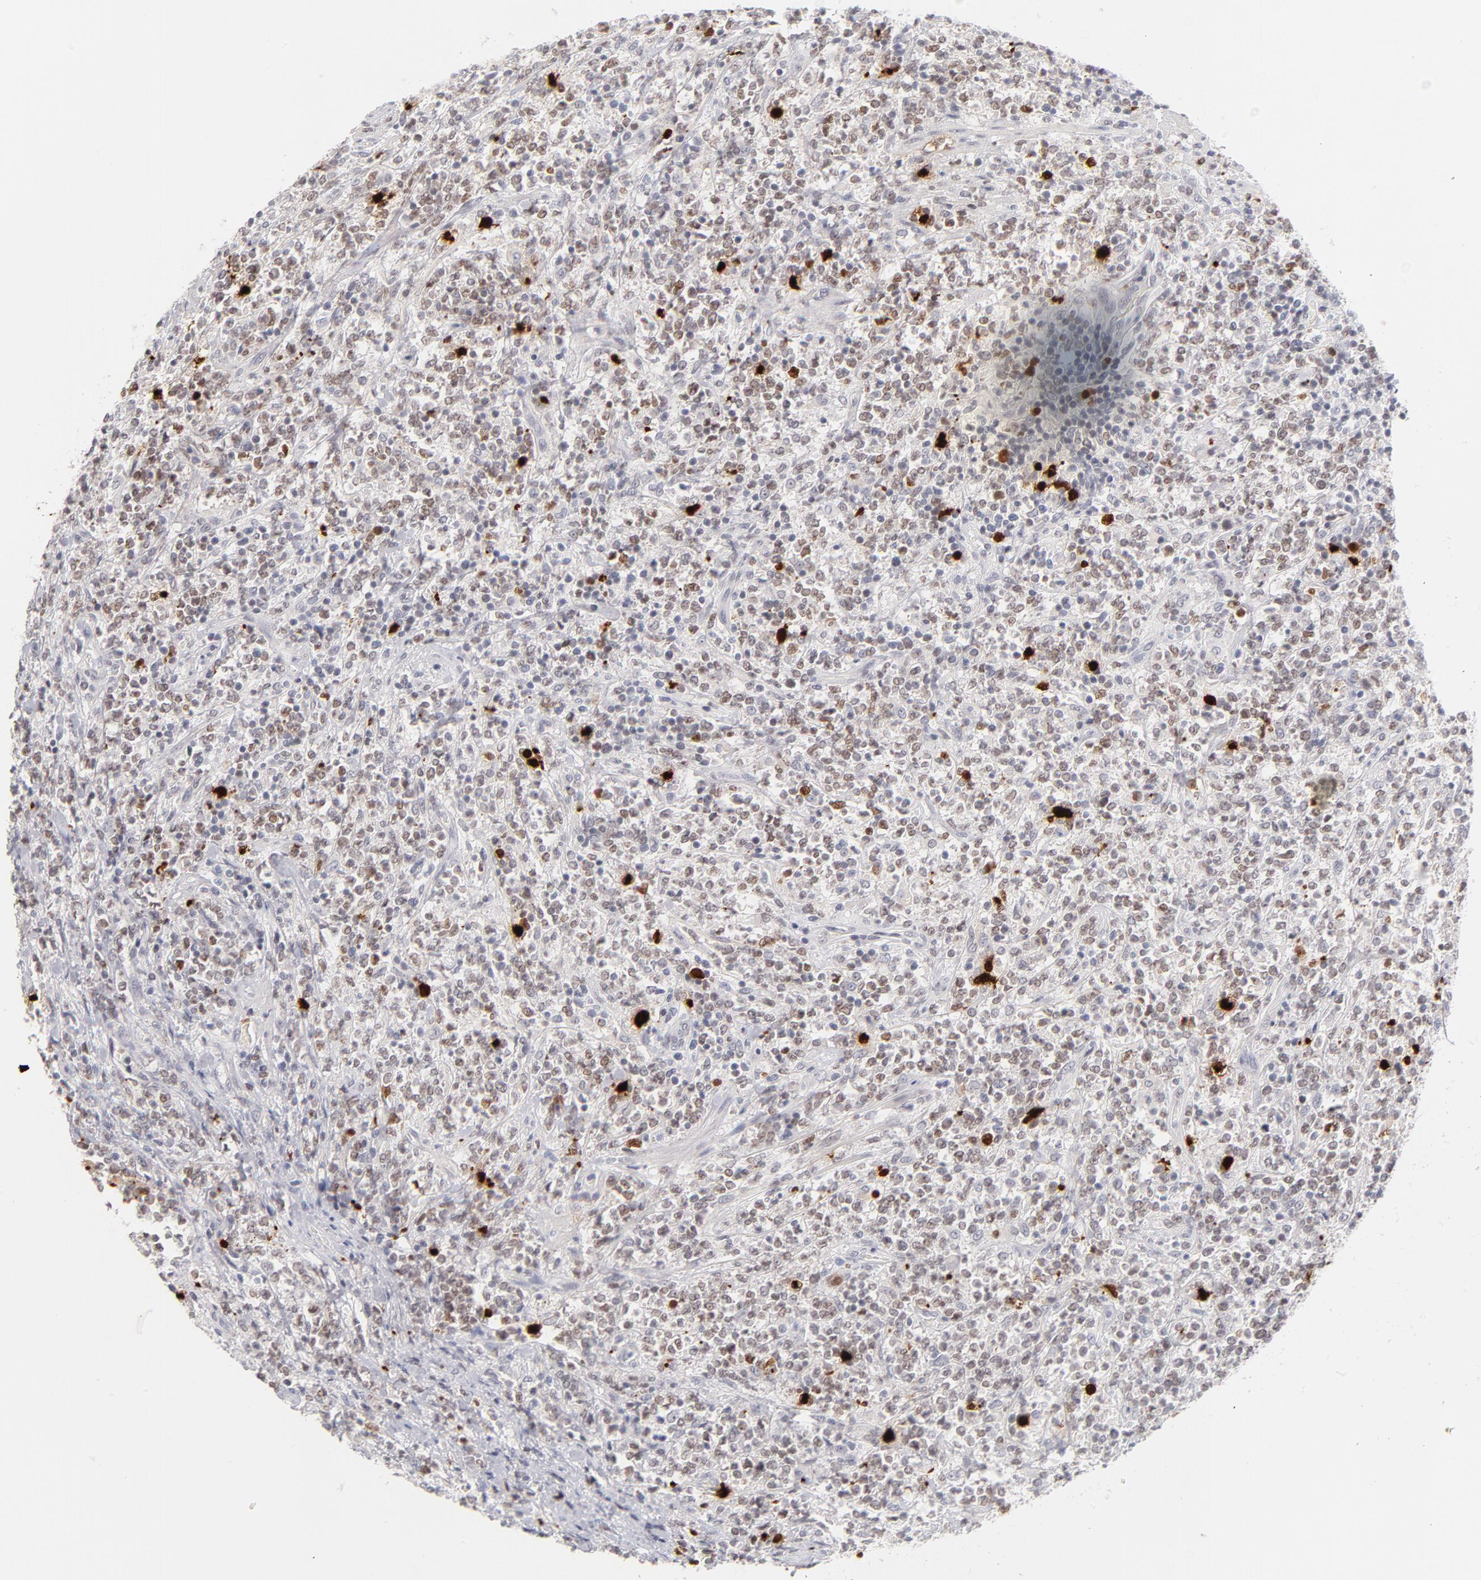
{"staining": {"intensity": "weak", "quantity": "<25%", "location": "nuclear"}, "tissue": "lymphoma", "cell_type": "Tumor cells", "image_type": "cancer", "snomed": [{"axis": "morphology", "description": "Malignant lymphoma, non-Hodgkin's type, High grade"}, {"axis": "topography", "description": "Soft tissue"}], "caption": "Human high-grade malignant lymphoma, non-Hodgkin's type stained for a protein using immunohistochemistry demonstrates no expression in tumor cells.", "gene": "PARP1", "patient": {"sex": "male", "age": 18}}